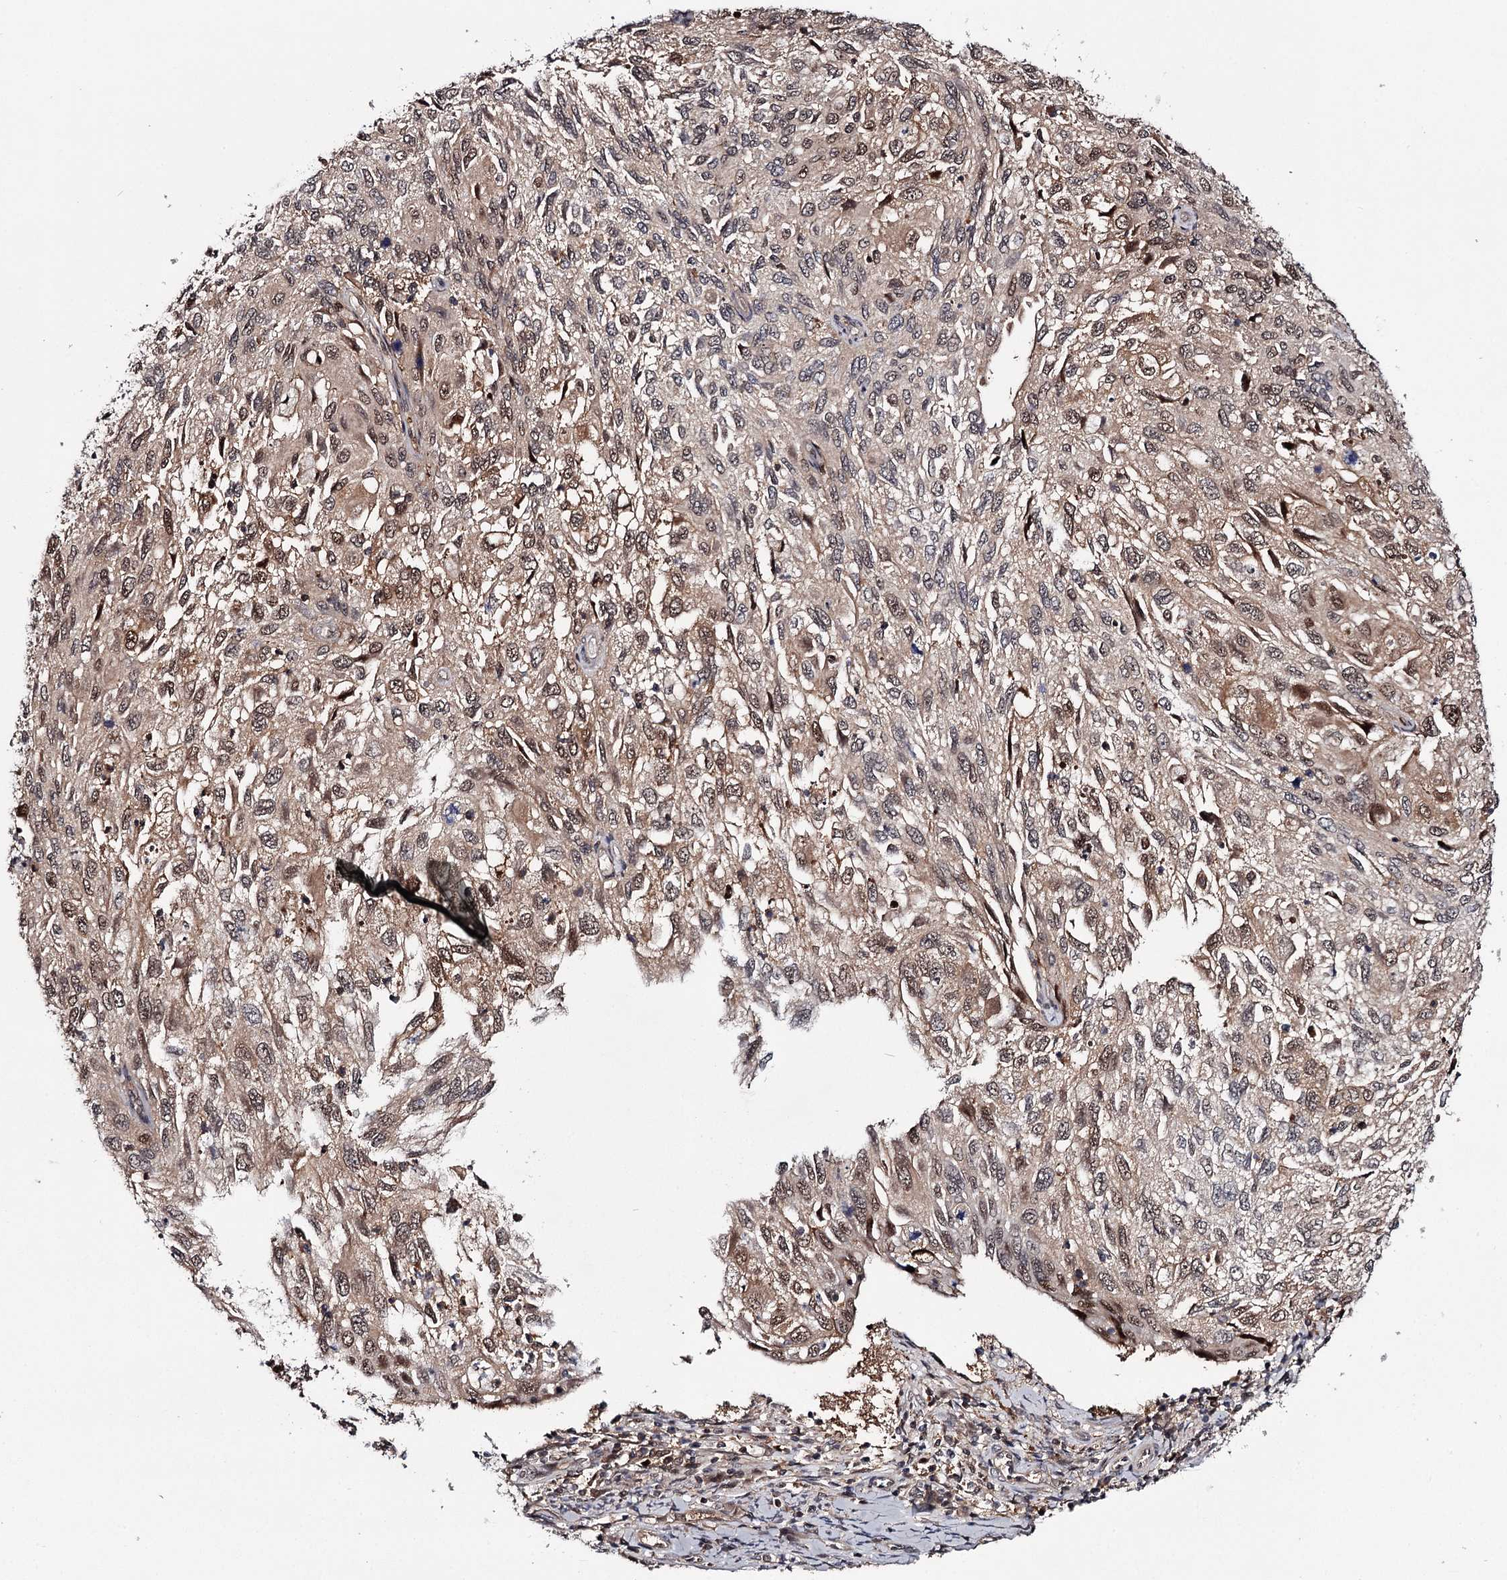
{"staining": {"intensity": "weak", "quantity": "<25%", "location": "cytoplasmic/membranous,nuclear"}, "tissue": "cervical cancer", "cell_type": "Tumor cells", "image_type": "cancer", "snomed": [{"axis": "morphology", "description": "Squamous cell carcinoma, NOS"}, {"axis": "topography", "description": "Cervix"}], "caption": "IHC photomicrograph of neoplastic tissue: cervical cancer (squamous cell carcinoma) stained with DAB shows no significant protein expression in tumor cells.", "gene": "GTSF1", "patient": {"sex": "female", "age": 70}}